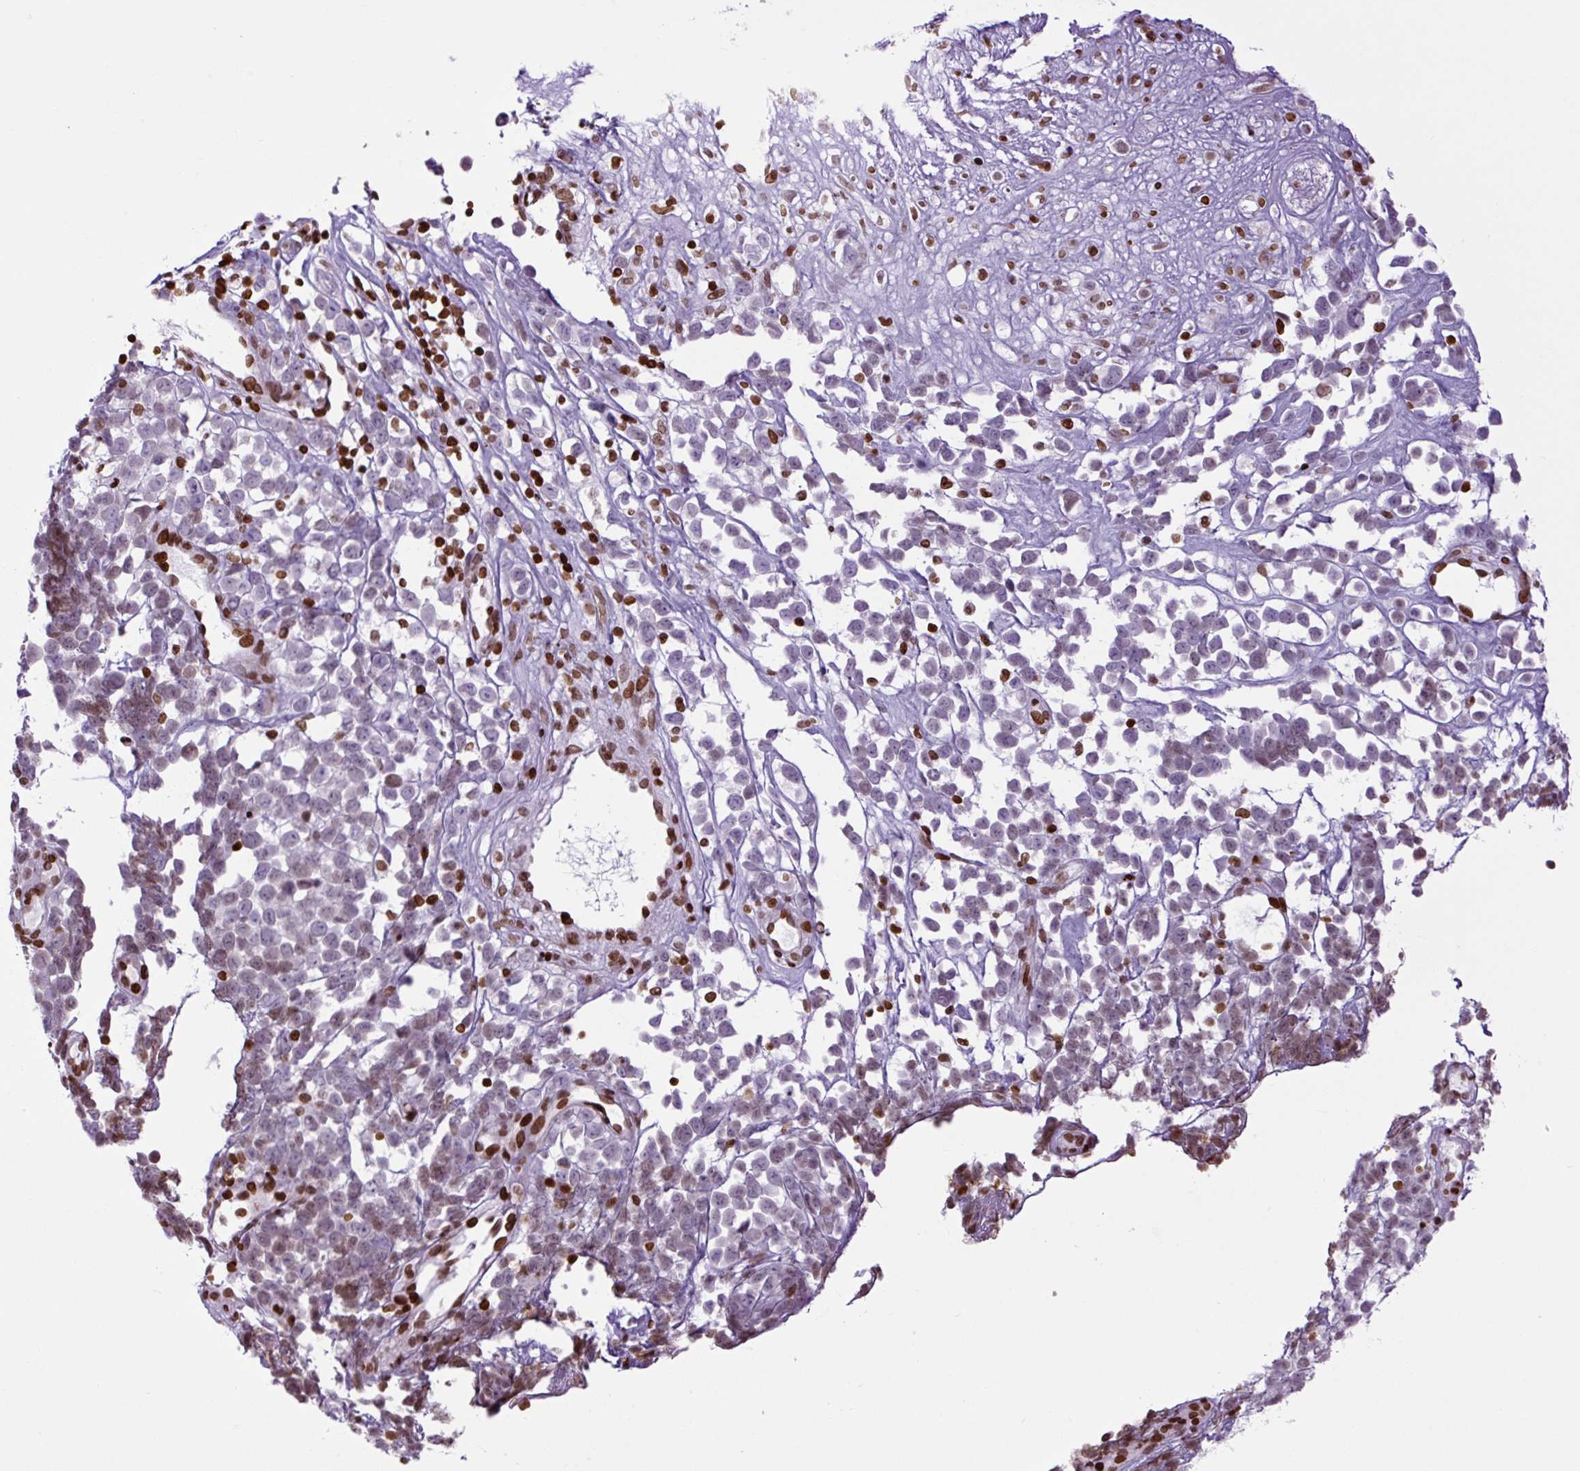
{"staining": {"intensity": "moderate", "quantity": "25%-75%", "location": "nuclear"}, "tissue": "melanoma", "cell_type": "Tumor cells", "image_type": "cancer", "snomed": [{"axis": "morphology", "description": "Malignant melanoma, NOS"}, {"axis": "topography", "description": "Nose, NOS"}], "caption": "The histopathology image exhibits staining of melanoma, revealing moderate nuclear protein positivity (brown color) within tumor cells.", "gene": "H1-3", "patient": {"sex": "female", "age": 48}}